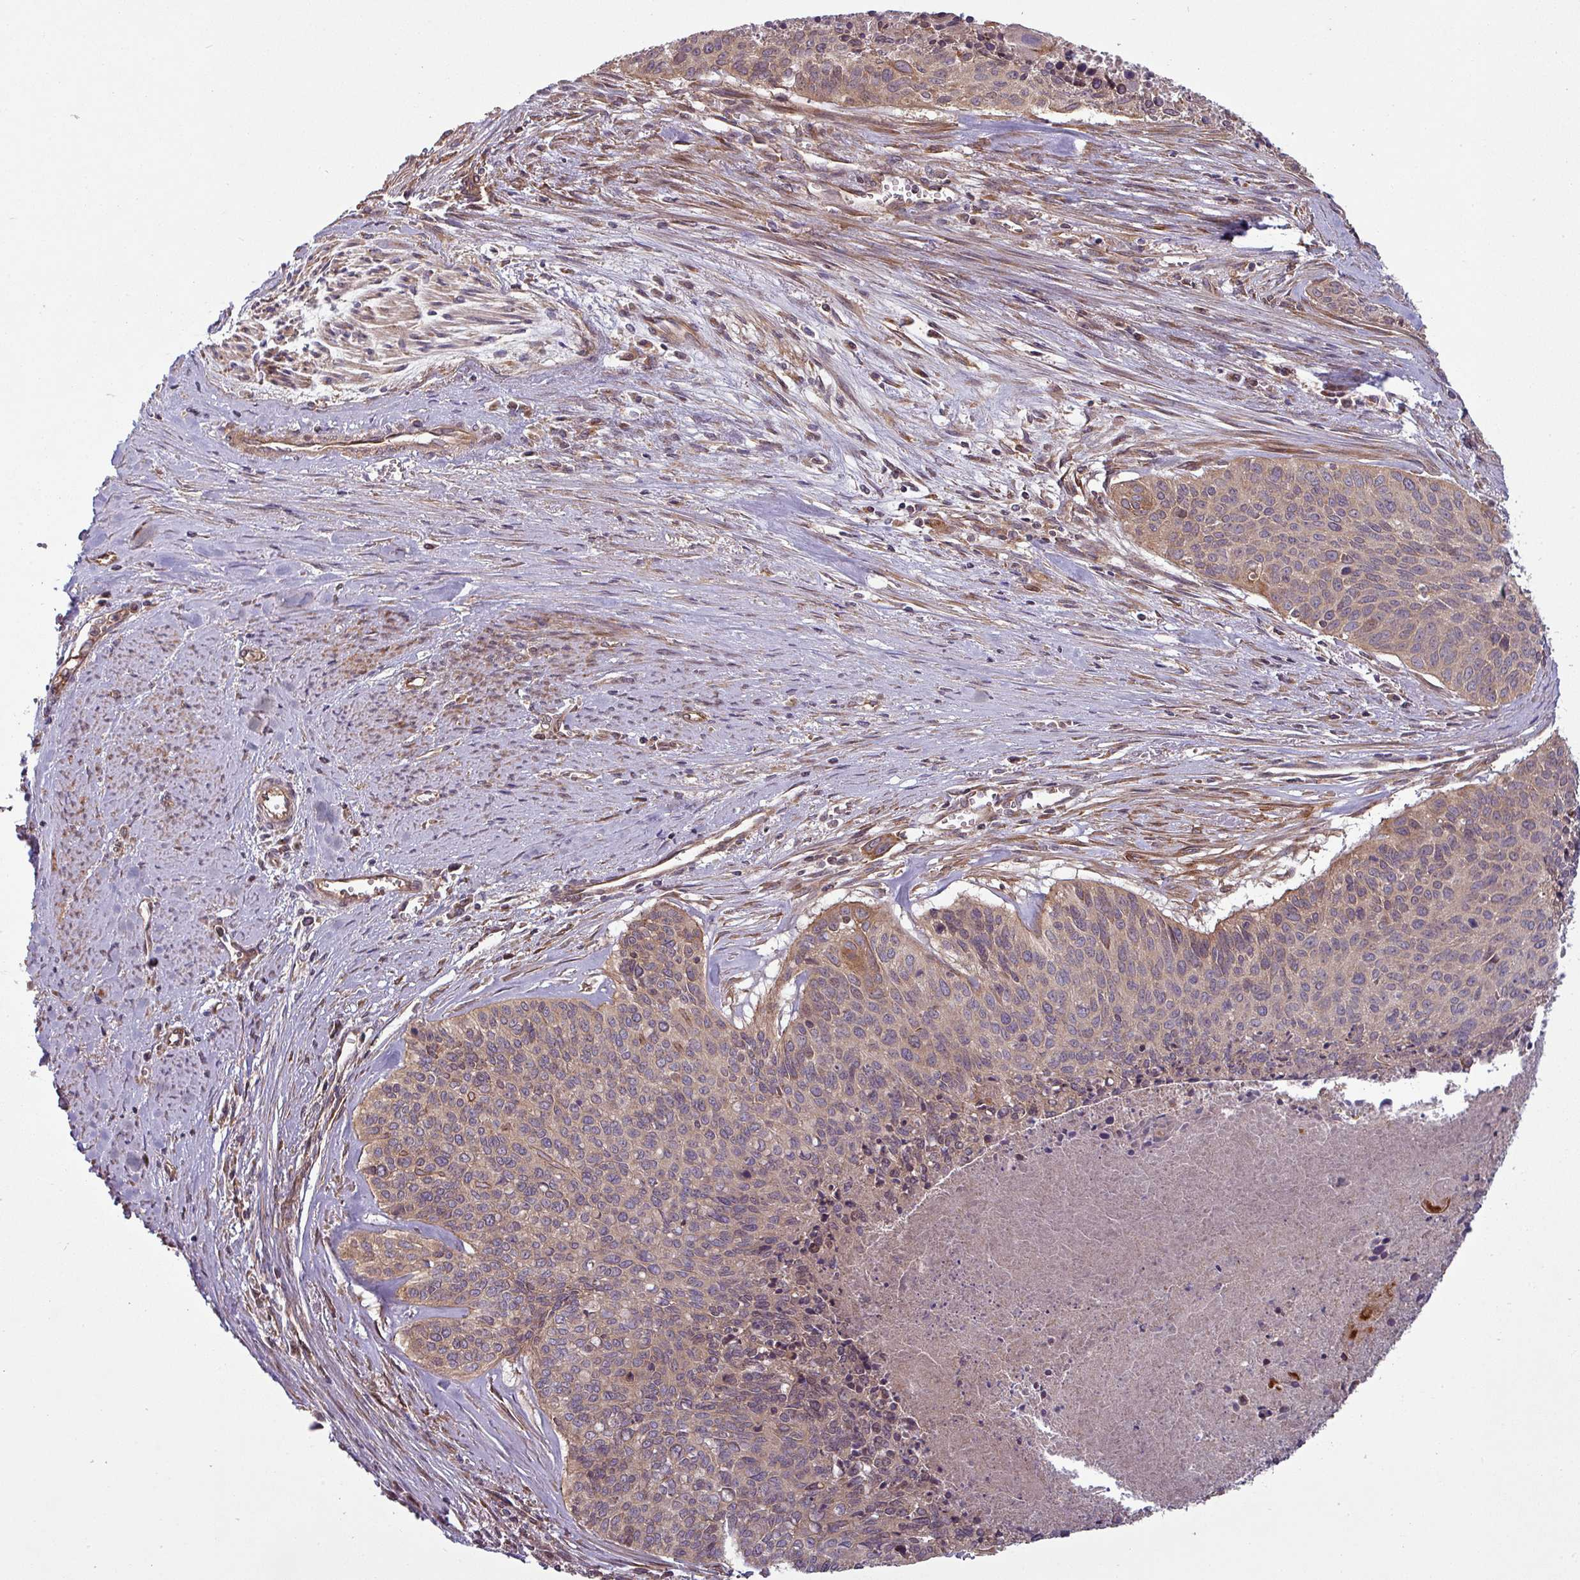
{"staining": {"intensity": "moderate", "quantity": "25%-75%", "location": "cytoplasmic/membranous"}, "tissue": "cervical cancer", "cell_type": "Tumor cells", "image_type": "cancer", "snomed": [{"axis": "morphology", "description": "Squamous cell carcinoma, NOS"}, {"axis": "topography", "description": "Cervix"}], "caption": "Moderate cytoplasmic/membranous staining is appreciated in approximately 25%-75% of tumor cells in cervical cancer.", "gene": "SNRNP25", "patient": {"sex": "female", "age": 55}}